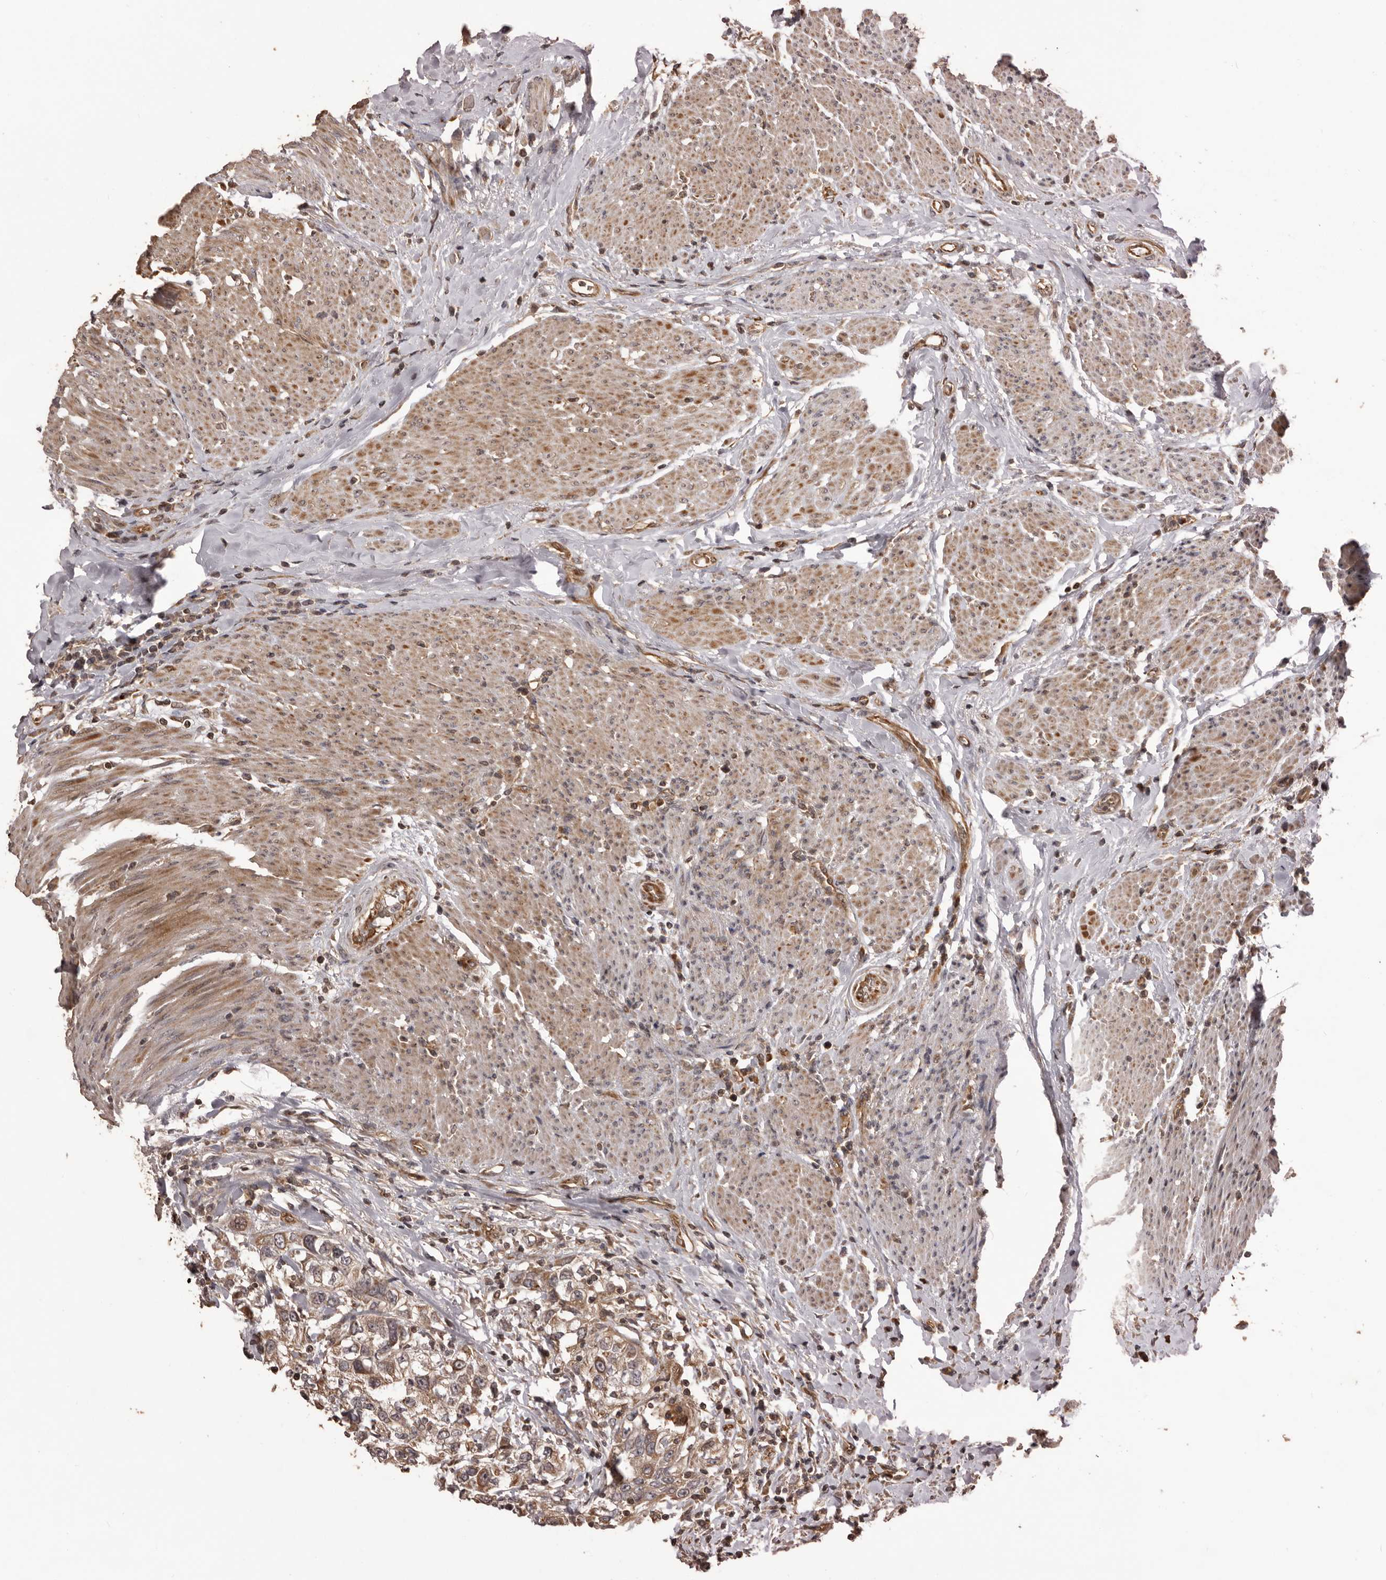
{"staining": {"intensity": "moderate", "quantity": ">75%", "location": "cytoplasmic/membranous"}, "tissue": "urothelial cancer", "cell_type": "Tumor cells", "image_type": "cancer", "snomed": [{"axis": "morphology", "description": "Urothelial carcinoma, High grade"}, {"axis": "topography", "description": "Urinary bladder"}], "caption": "This histopathology image displays urothelial cancer stained with immunohistochemistry (IHC) to label a protein in brown. The cytoplasmic/membranous of tumor cells show moderate positivity for the protein. Nuclei are counter-stained blue.", "gene": "QRSL1", "patient": {"sex": "female", "age": 80}}